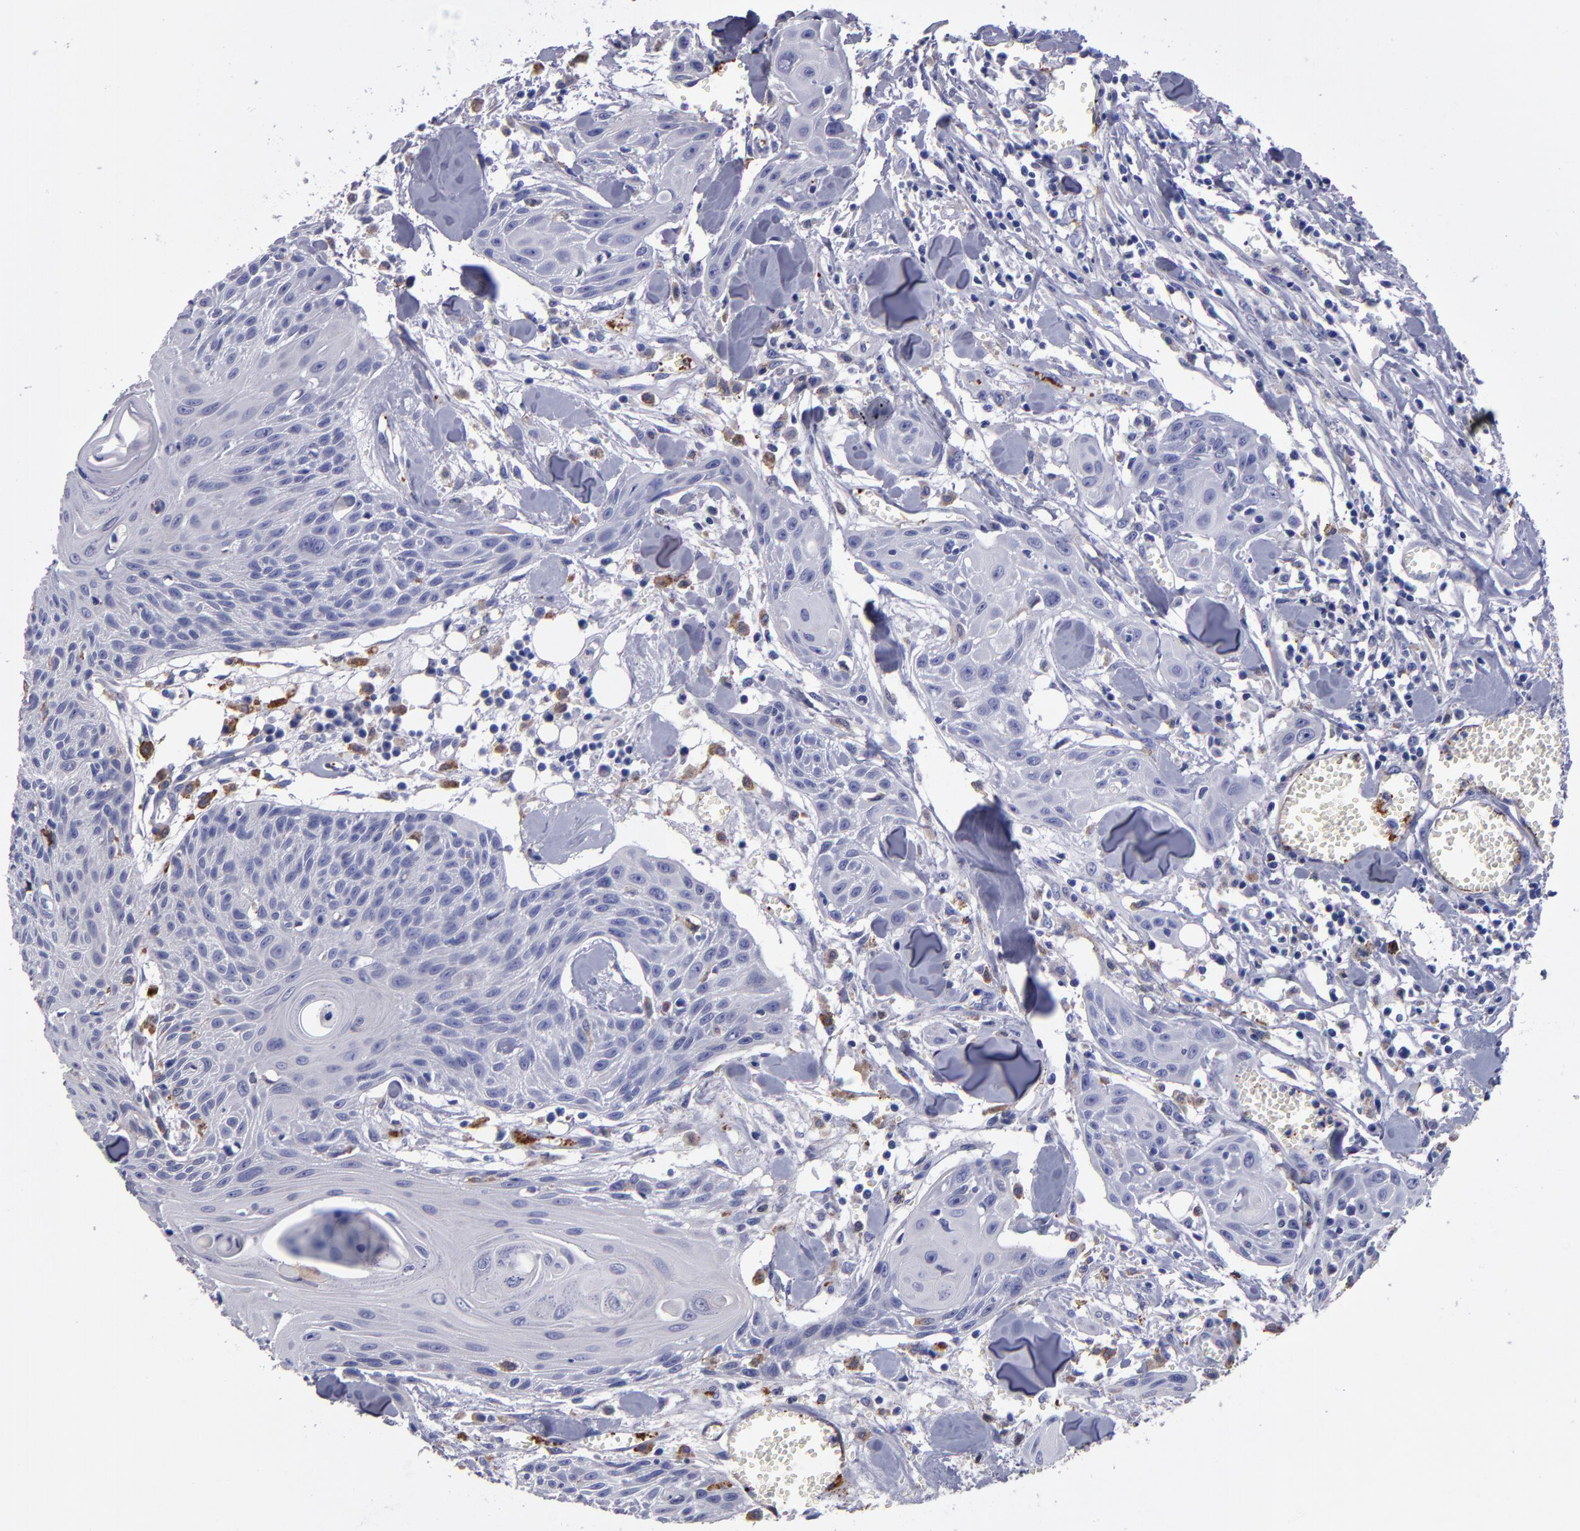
{"staining": {"intensity": "negative", "quantity": "none", "location": "none"}, "tissue": "head and neck cancer", "cell_type": "Tumor cells", "image_type": "cancer", "snomed": [{"axis": "morphology", "description": "Squamous cell carcinoma, NOS"}, {"axis": "morphology", "description": "Squamous cell carcinoma, metastatic, NOS"}, {"axis": "topography", "description": "Lymph node"}, {"axis": "topography", "description": "Salivary gland"}, {"axis": "topography", "description": "Head-Neck"}], "caption": "A histopathology image of human head and neck metastatic squamous cell carcinoma is negative for staining in tumor cells.", "gene": "SELP", "patient": {"sex": "female", "age": 74}}